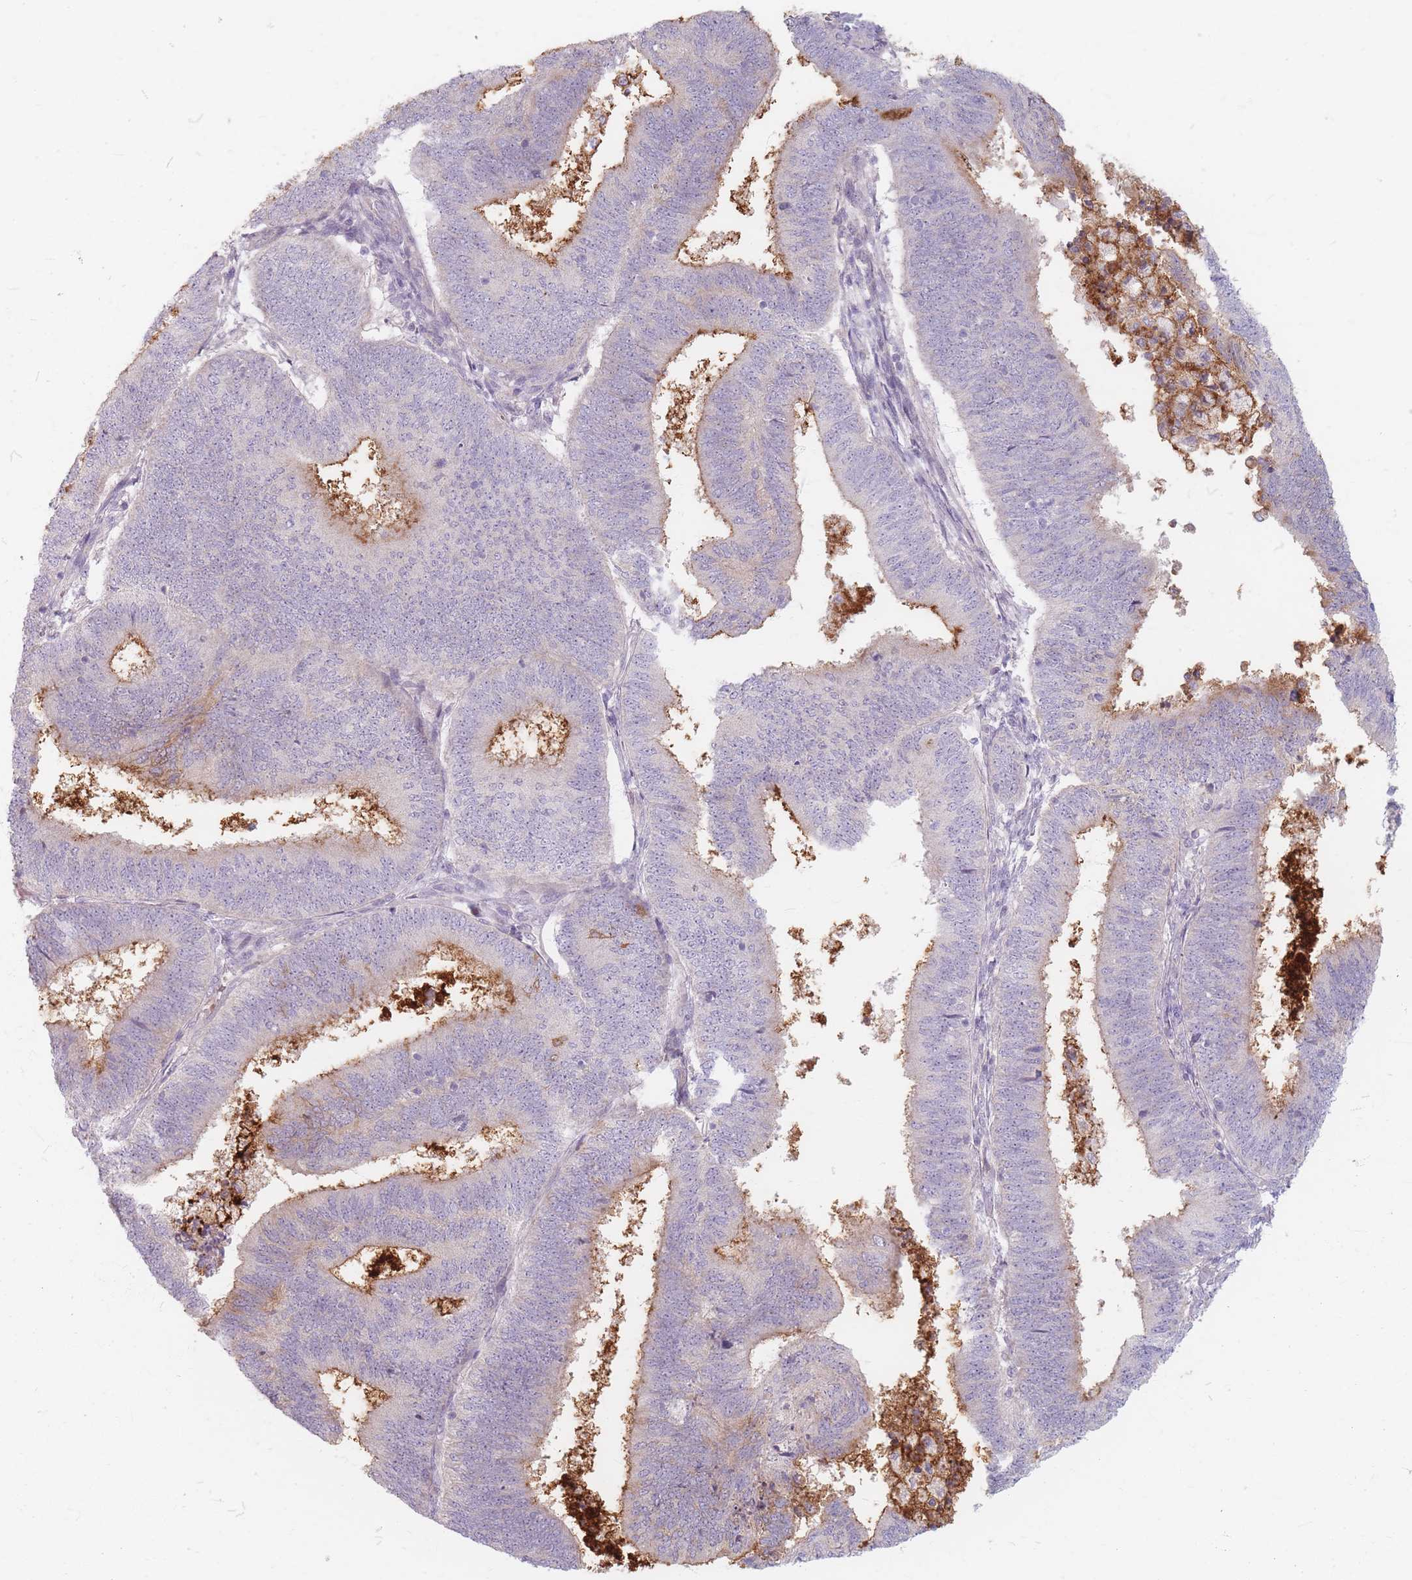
{"staining": {"intensity": "negative", "quantity": "none", "location": "none"}, "tissue": "endometrial cancer", "cell_type": "Tumor cells", "image_type": "cancer", "snomed": [{"axis": "morphology", "description": "Adenocarcinoma, NOS"}, {"axis": "topography", "description": "Endometrium"}], "caption": "Immunohistochemical staining of endometrial cancer (adenocarcinoma) reveals no significant positivity in tumor cells.", "gene": "CHCHD7", "patient": {"sex": "female", "age": 70}}